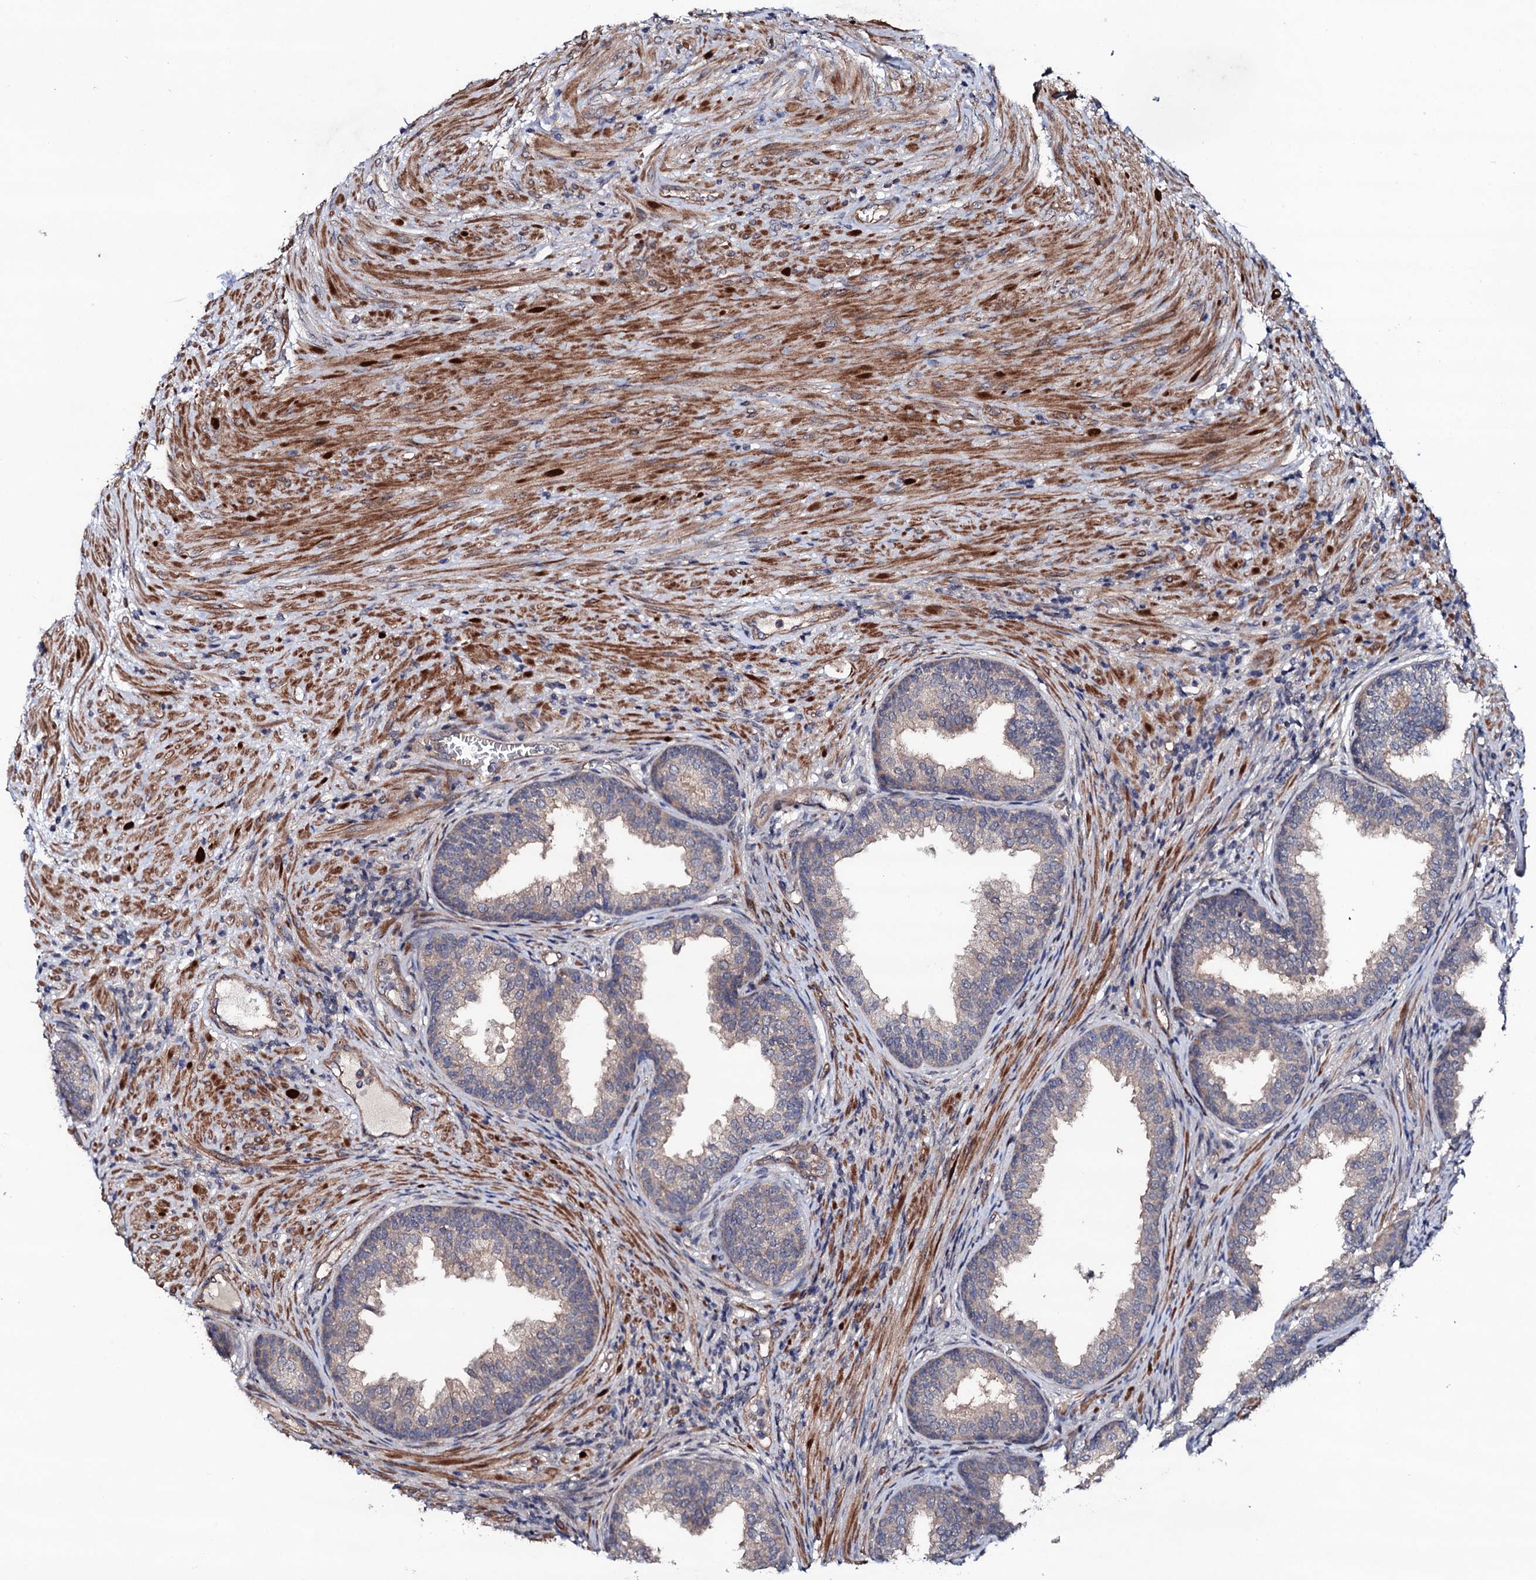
{"staining": {"intensity": "weak", "quantity": "<25%", "location": "cytoplasmic/membranous"}, "tissue": "prostate", "cell_type": "Glandular cells", "image_type": "normal", "snomed": [{"axis": "morphology", "description": "Normal tissue, NOS"}, {"axis": "topography", "description": "Prostate"}], "caption": "IHC histopathology image of benign prostate: prostate stained with DAB (3,3'-diaminobenzidine) demonstrates no significant protein positivity in glandular cells.", "gene": "CIAO2A", "patient": {"sex": "male", "age": 76}}